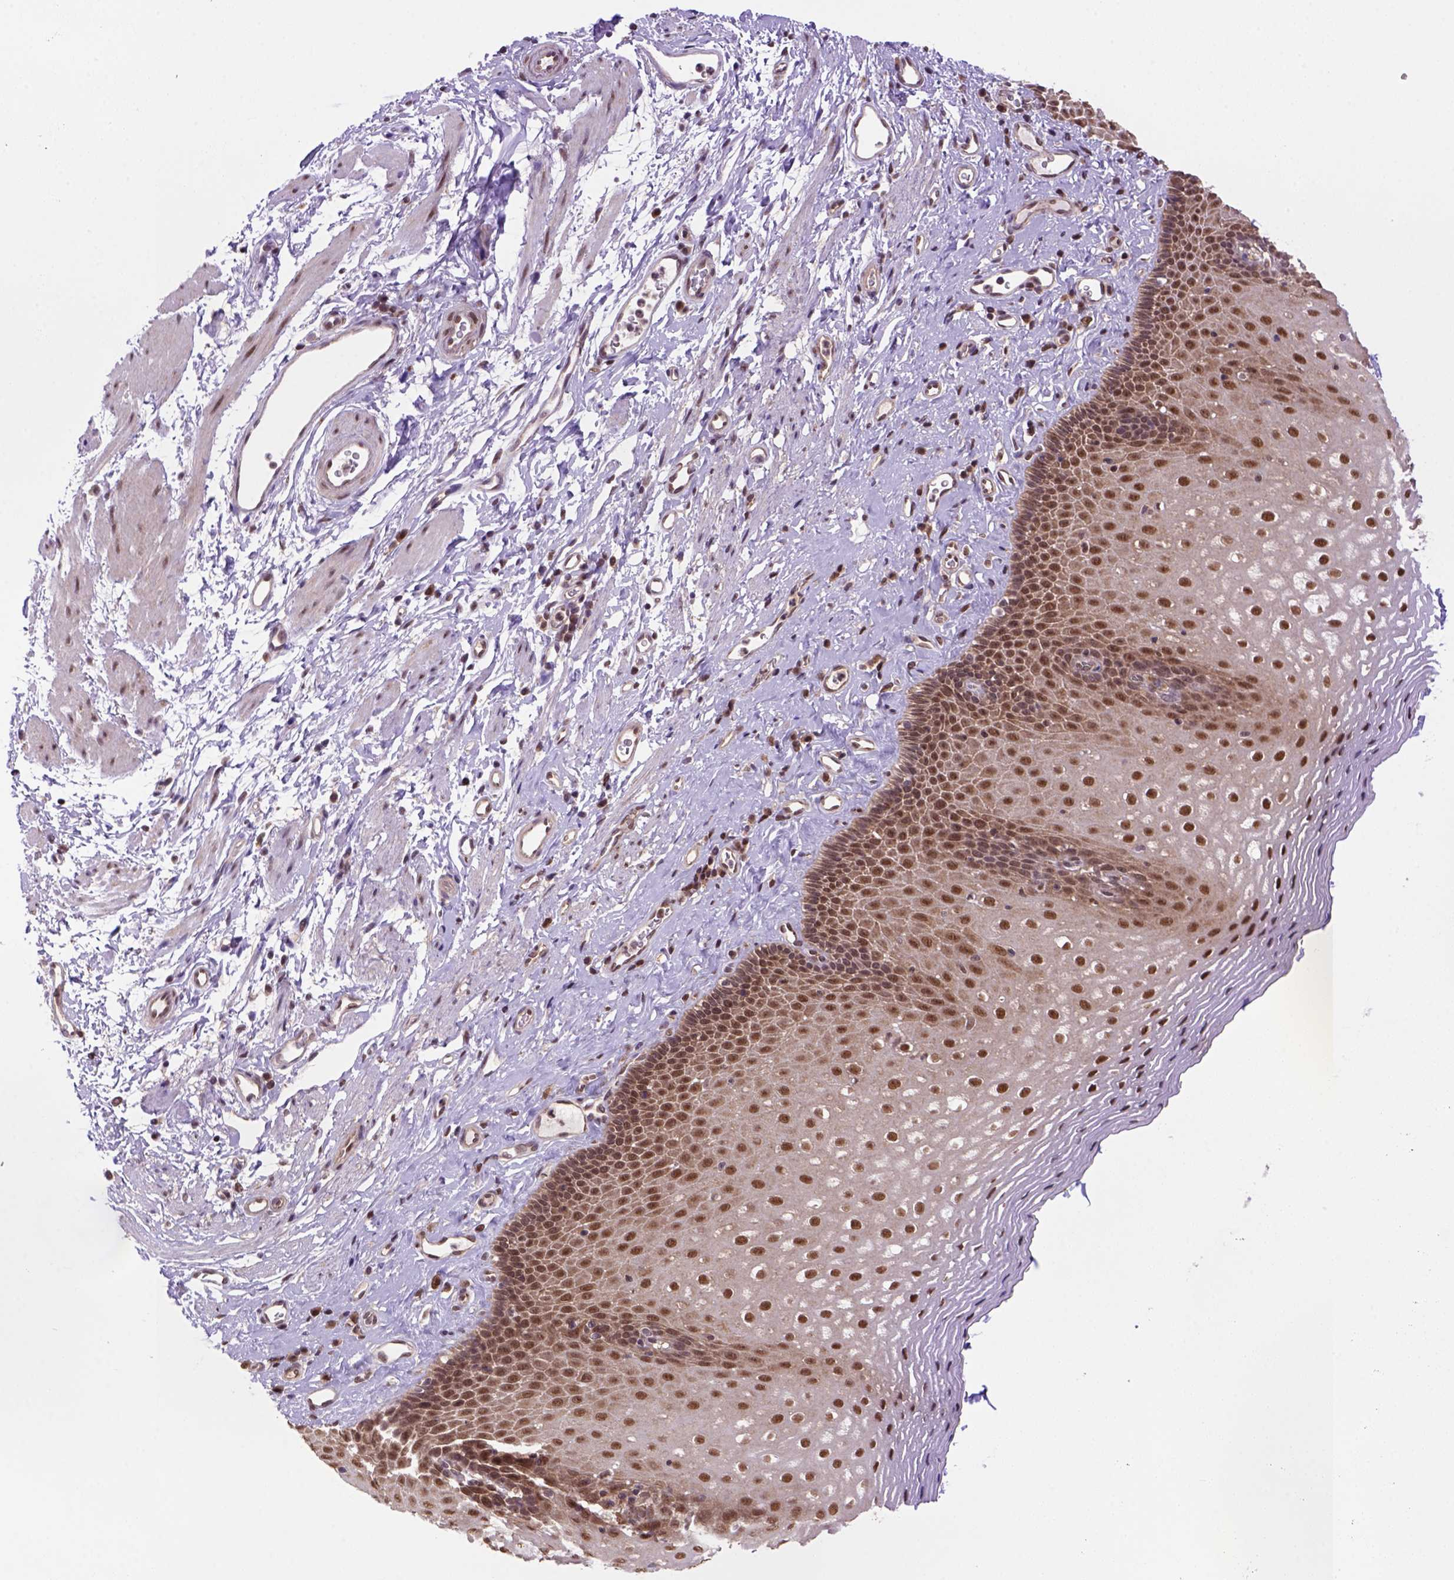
{"staining": {"intensity": "strong", "quantity": ">75%", "location": "cytoplasmic/membranous,nuclear"}, "tissue": "esophagus", "cell_type": "Squamous epithelial cells", "image_type": "normal", "snomed": [{"axis": "morphology", "description": "Normal tissue, NOS"}, {"axis": "topography", "description": "Esophagus"}], "caption": "The image exhibits immunohistochemical staining of normal esophagus. There is strong cytoplasmic/membranous,nuclear staining is present in approximately >75% of squamous epithelial cells.", "gene": "PSMC2", "patient": {"sex": "female", "age": 68}}